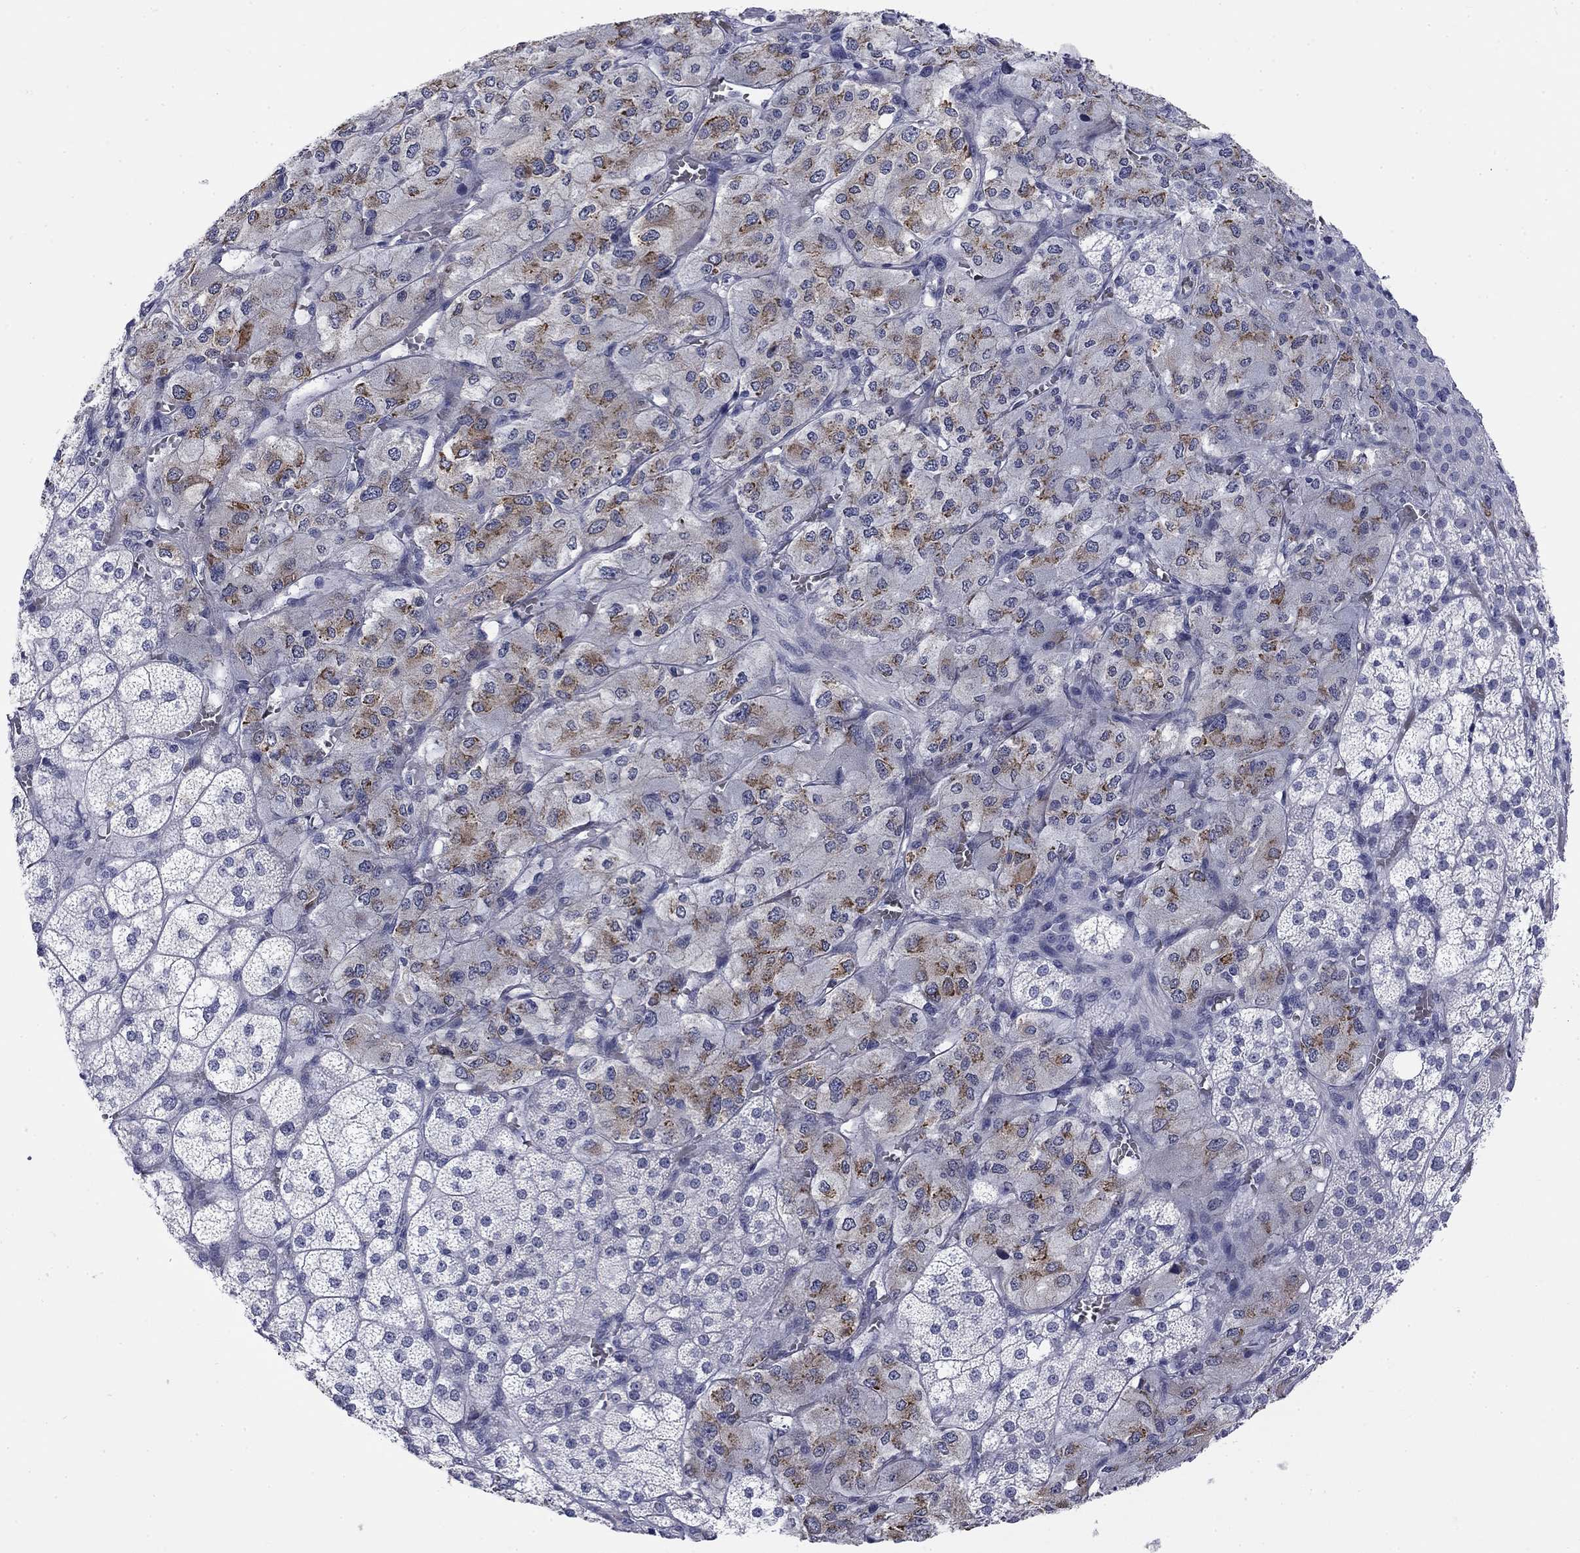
{"staining": {"intensity": "strong", "quantity": "<25%", "location": "cytoplasmic/membranous"}, "tissue": "adrenal gland", "cell_type": "Glandular cells", "image_type": "normal", "snomed": [{"axis": "morphology", "description": "Normal tissue, NOS"}, {"axis": "topography", "description": "Adrenal gland"}], "caption": "Normal adrenal gland was stained to show a protein in brown. There is medium levels of strong cytoplasmic/membranous expression in approximately <25% of glandular cells. (DAB (3,3'-diaminobenzidine) = brown stain, brightfield microscopy at high magnification).", "gene": "ECEL1", "patient": {"sex": "female", "age": 60}}